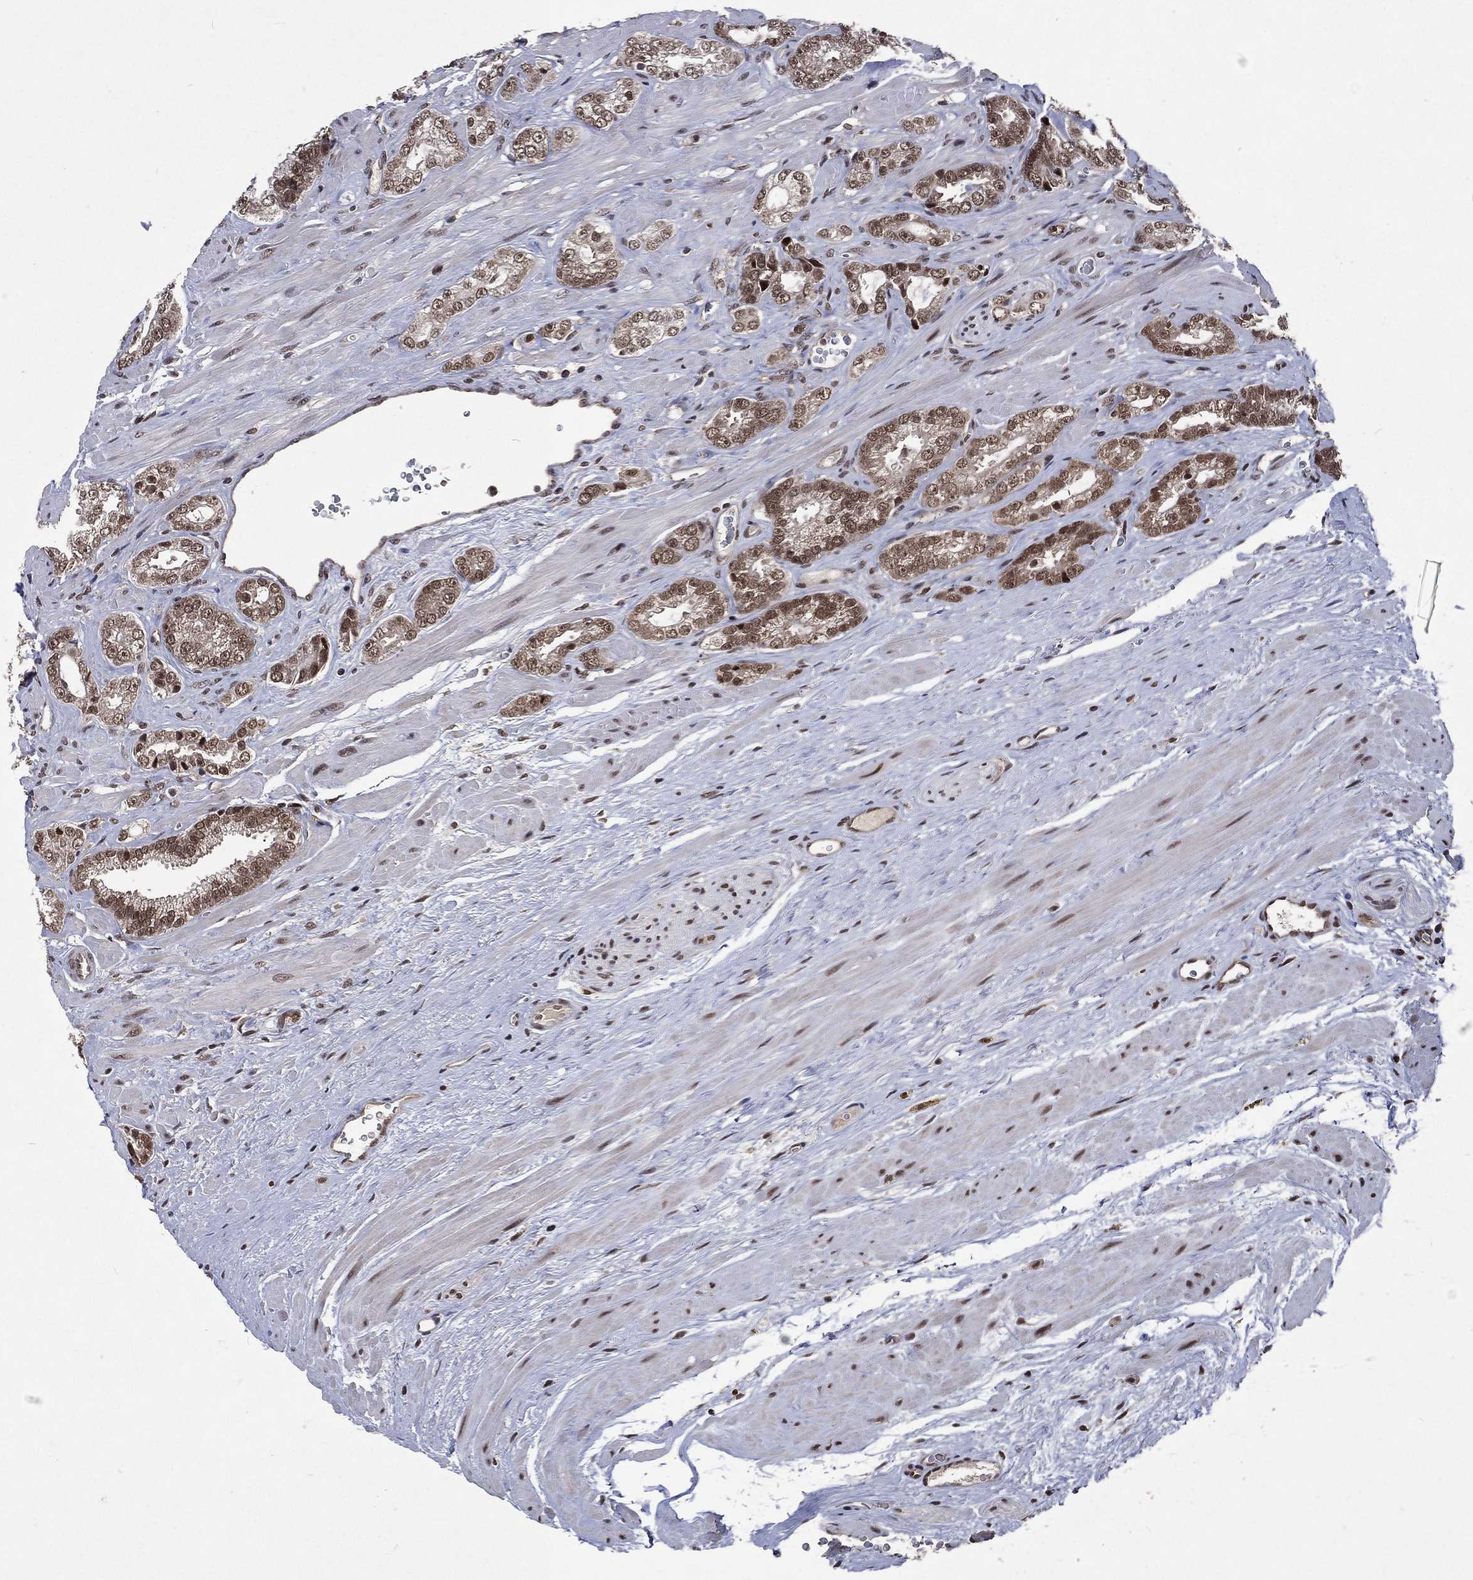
{"staining": {"intensity": "moderate", "quantity": "25%-75%", "location": "nuclear"}, "tissue": "prostate cancer", "cell_type": "Tumor cells", "image_type": "cancer", "snomed": [{"axis": "morphology", "description": "Adenocarcinoma, NOS"}, {"axis": "topography", "description": "Prostate"}], "caption": "Prostate cancer (adenocarcinoma) tissue reveals moderate nuclear positivity in about 25%-75% of tumor cells, visualized by immunohistochemistry.", "gene": "DMAP1", "patient": {"sex": "male", "age": 67}}